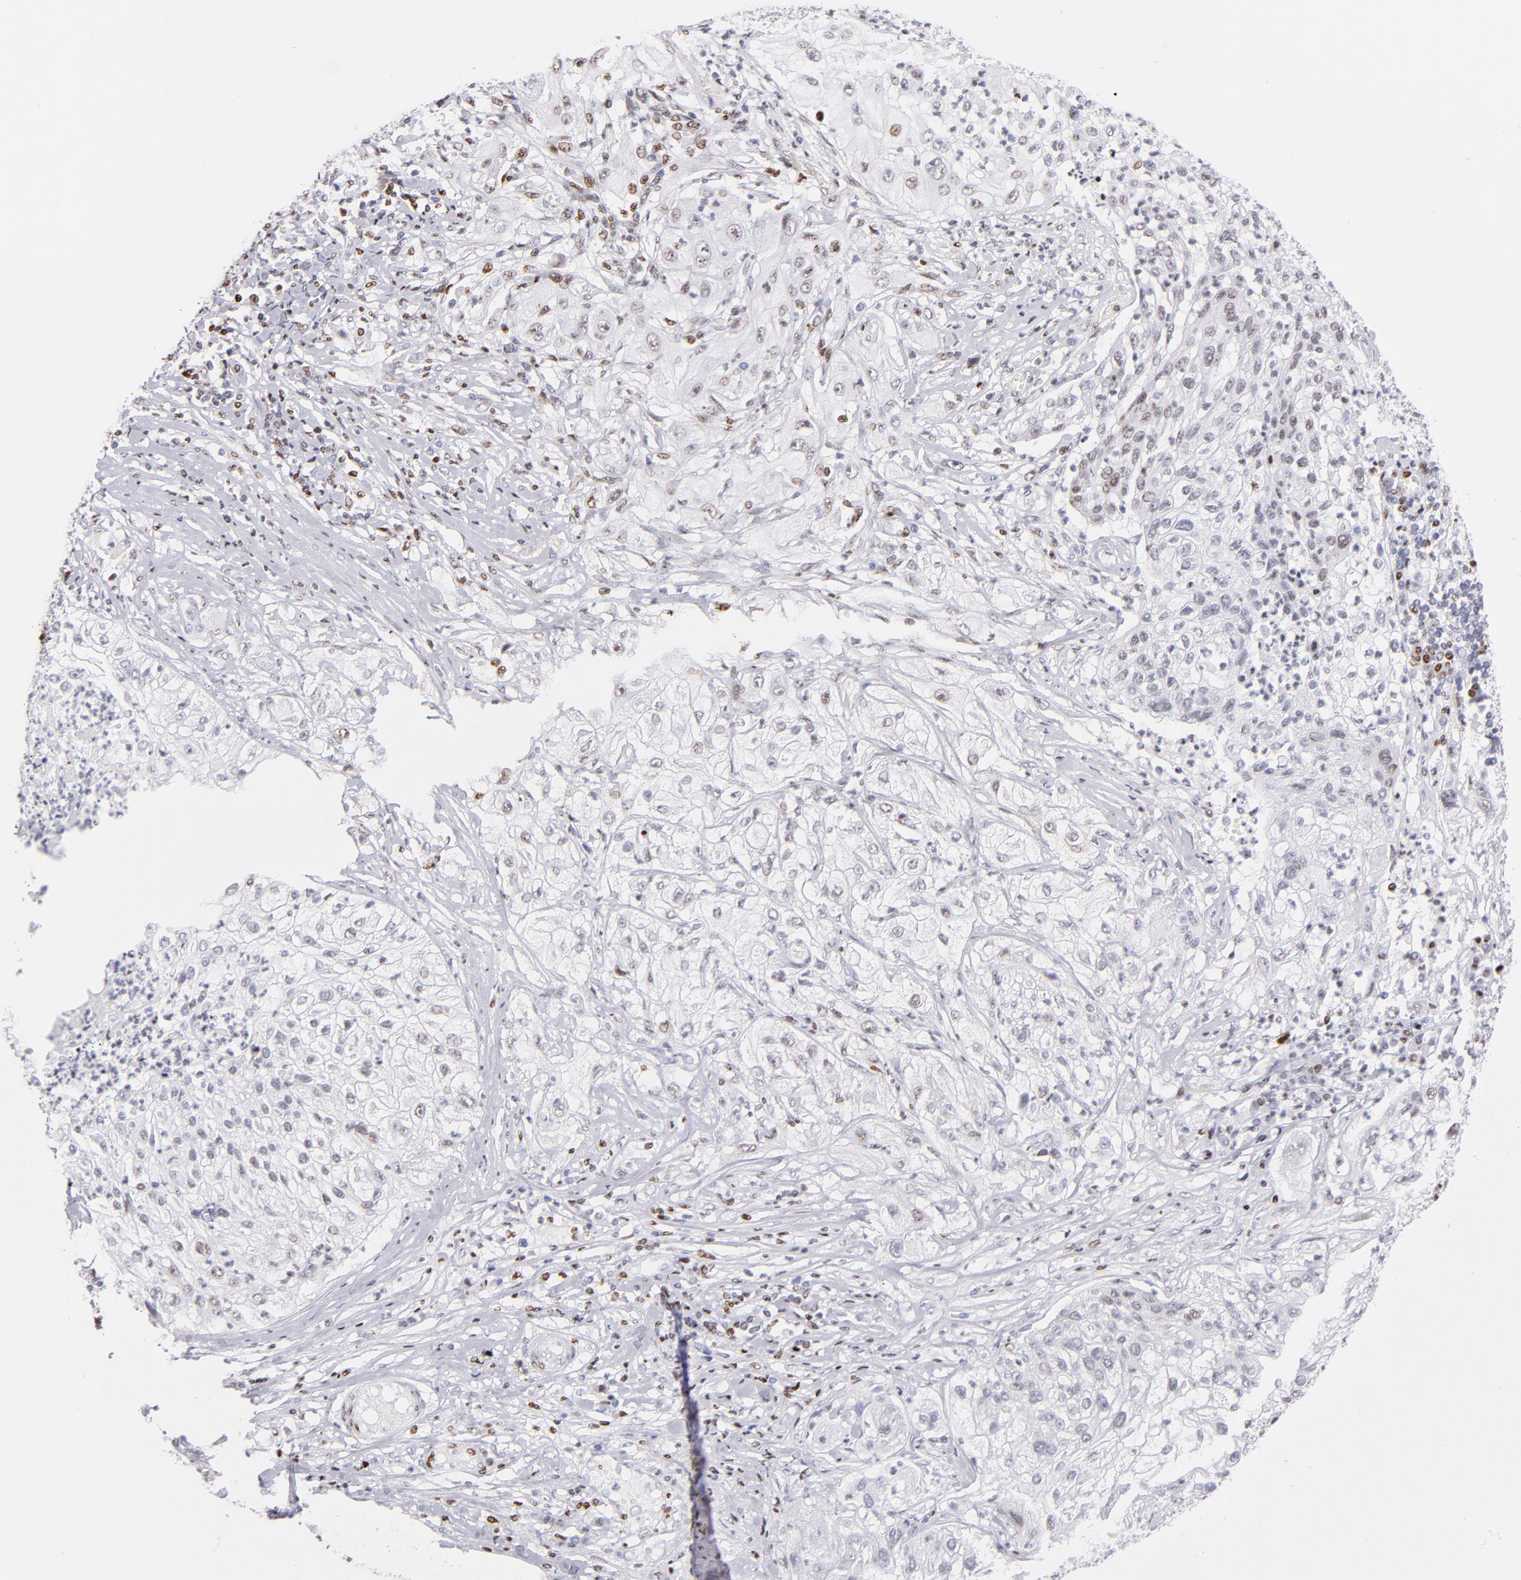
{"staining": {"intensity": "weak", "quantity": "<25%", "location": "nuclear"}, "tissue": "lung cancer", "cell_type": "Tumor cells", "image_type": "cancer", "snomed": [{"axis": "morphology", "description": "Inflammation, NOS"}, {"axis": "morphology", "description": "Squamous cell carcinoma, NOS"}, {"axis": "topography", "description": "Lymph node"}, {"axis": "topography", "description": "Soft tissue"}, {"axis": "topography", "description": "Lung"}], "caption": "Immunohistochemistry (IHC) of lung cancer exhibits no expression in tumor cells.", "gene": "POLA1", "patient": {"sex": "male", "age": 66}}